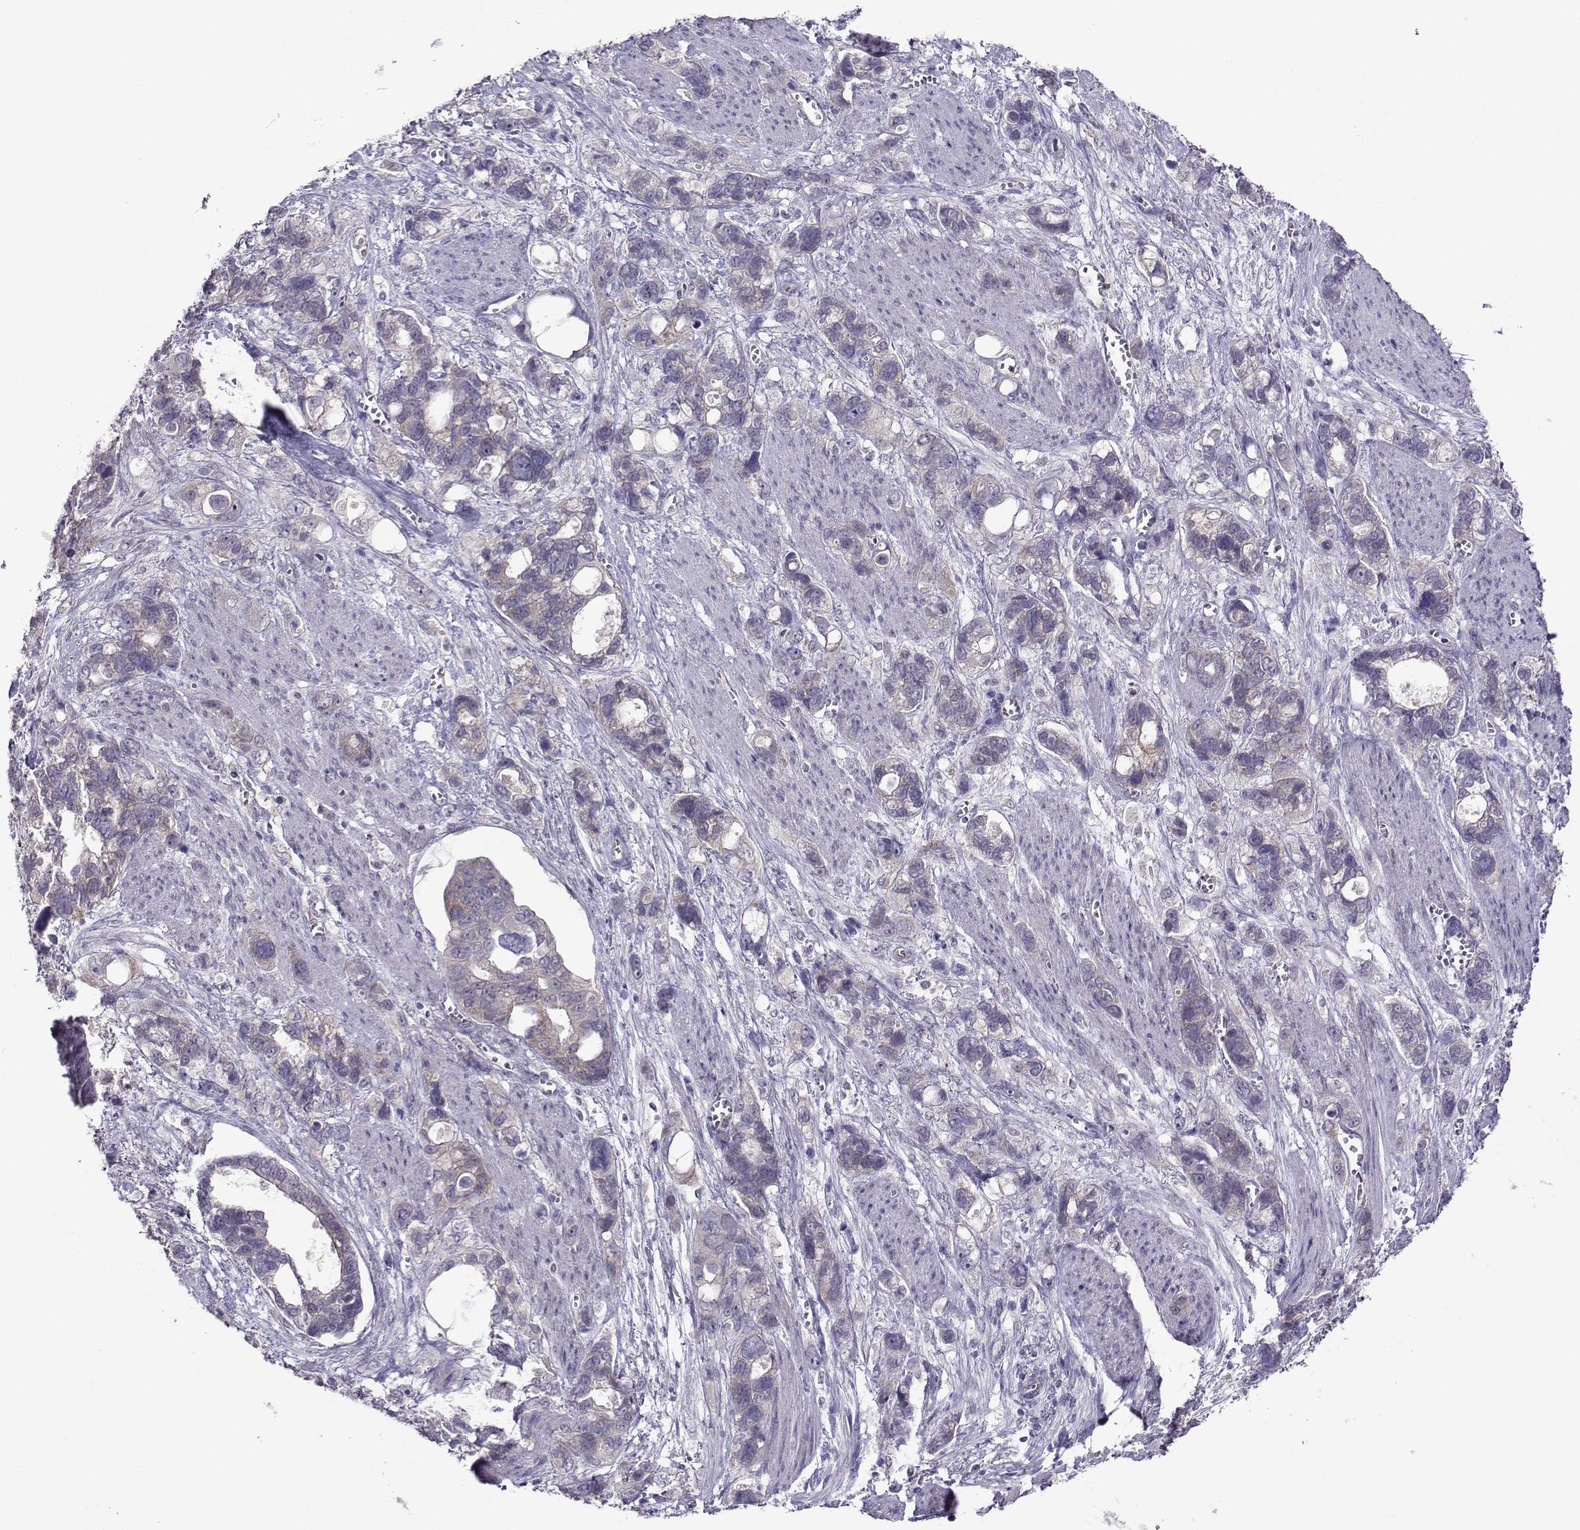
{"staining": {"intensity": "weak", "quantity": "25%-75%", "location": "cytoplasmic/membranous"}, "tissue": "stomach cancer", "cell_type": "Tumor cells", "image_type": "cancer", "snomed": [{"axis": "morphology", "description": "Adenocarcinoma, NOS"}, {"axis": "topography", "description": "Stomach, upper"}], "caption": "Immunohistochemical staining of stomach cancer (adenocarcinoma) displays weak cytoplasmic/membranous protein staining in approximately 25%-75% of tumor cells.", "gene": "DDX20", "patient": {"sex": "female", "age": 81}}